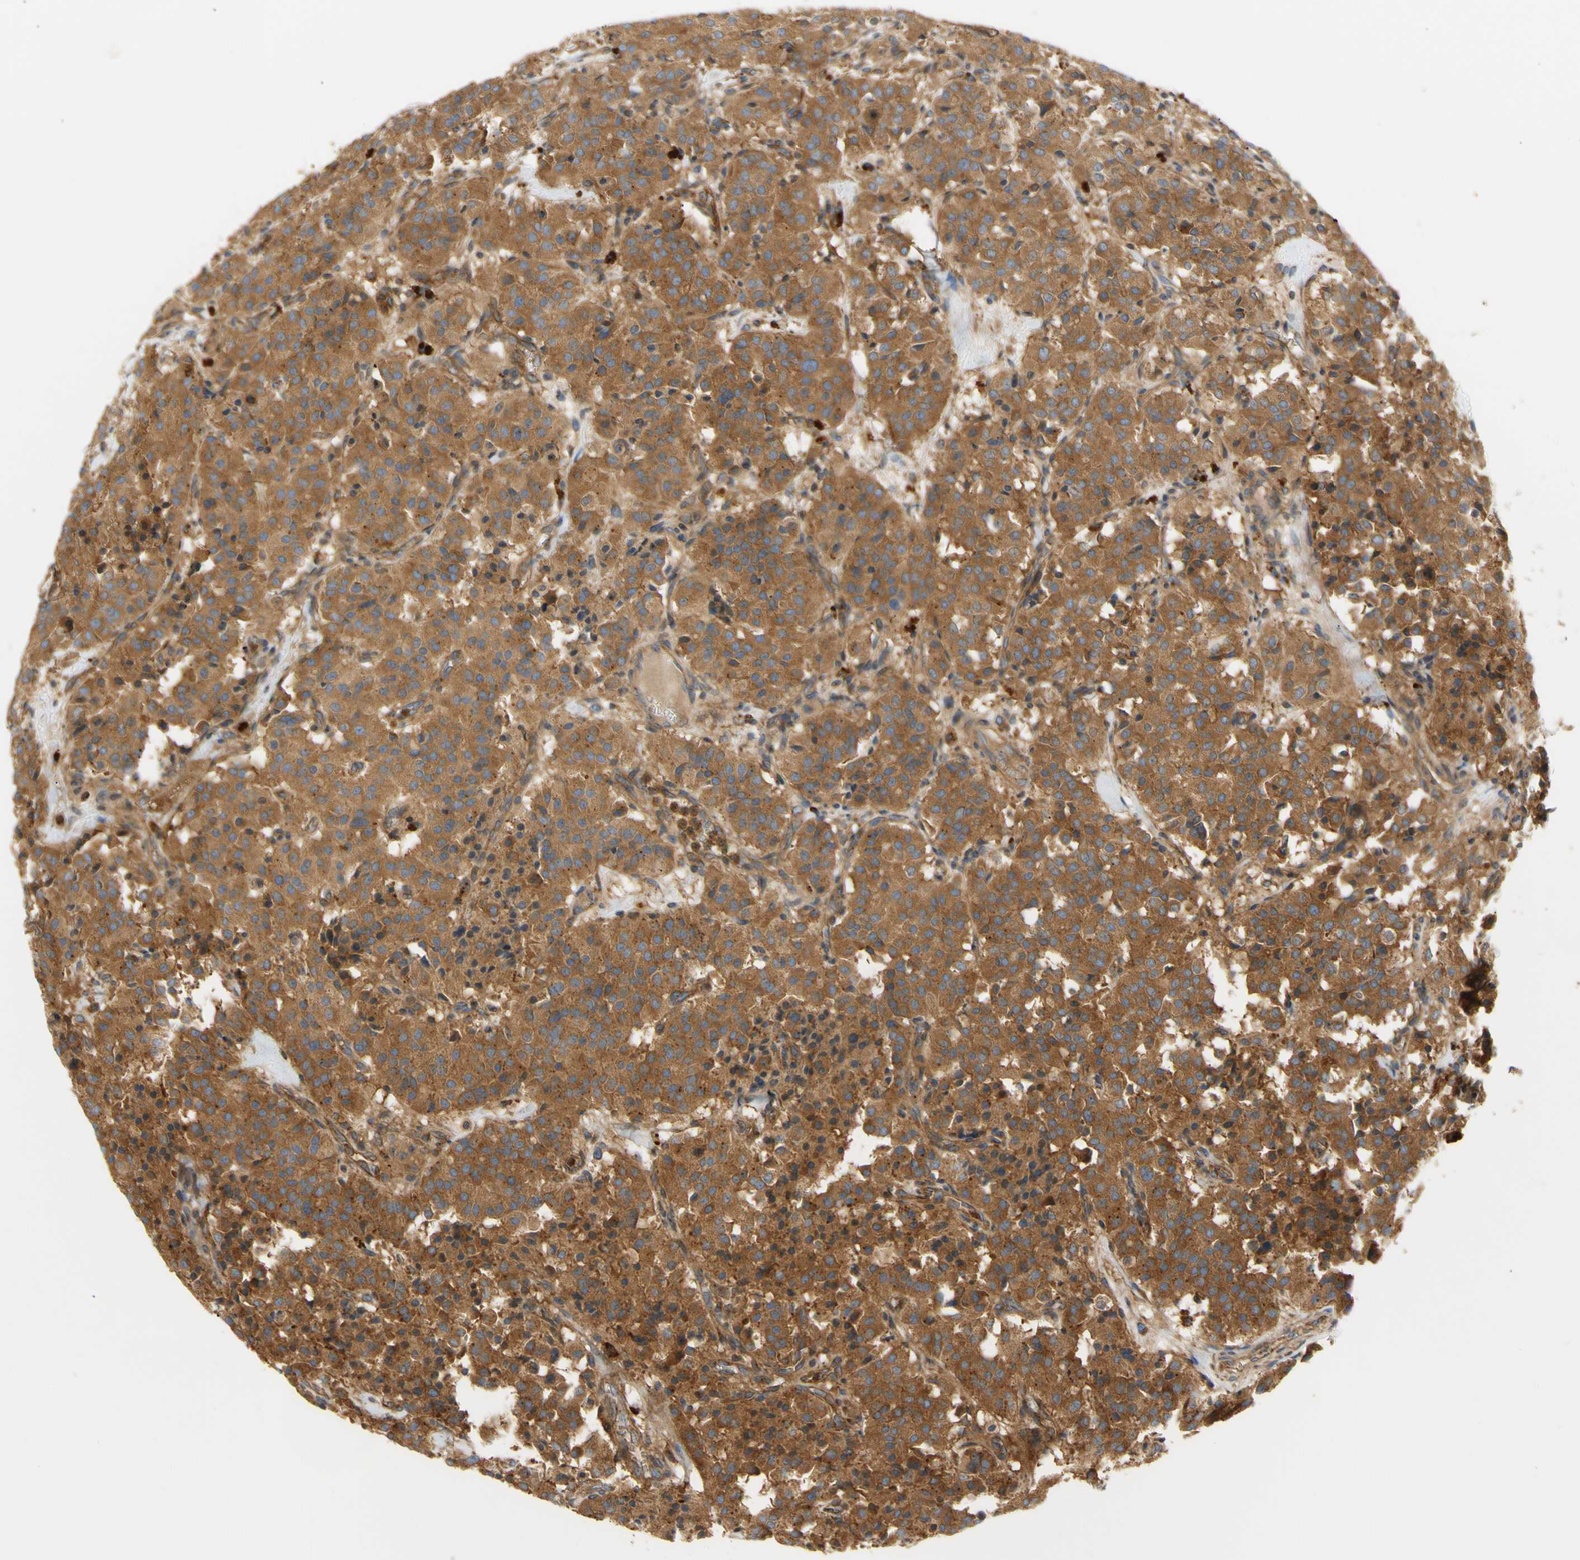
{"staining": {"intensity": "moderate", "quantity": ">75%", "location": "cytoplasmic/membranous"}, "tissue": "carcinoid", "cell_type": "Tumor cells", "image_type": "cancer", "snomed": [{"axis": "morphology", "description": "Carcinoid, malignant, NOS"}, {"axis": "topography", "description": "Lung"}], "caption": "Immunohistochemical staining of malignant carcinoid reveals moderate cytoplasmic/membranous protein staining in approximately >75% of tumor cells. (DAB (3,3'-diaminobenzidine) IHC with brightfield microscopy, high magnification).", "gene": "TUBG2", "patient": {"sex": "male", "age": 30}}